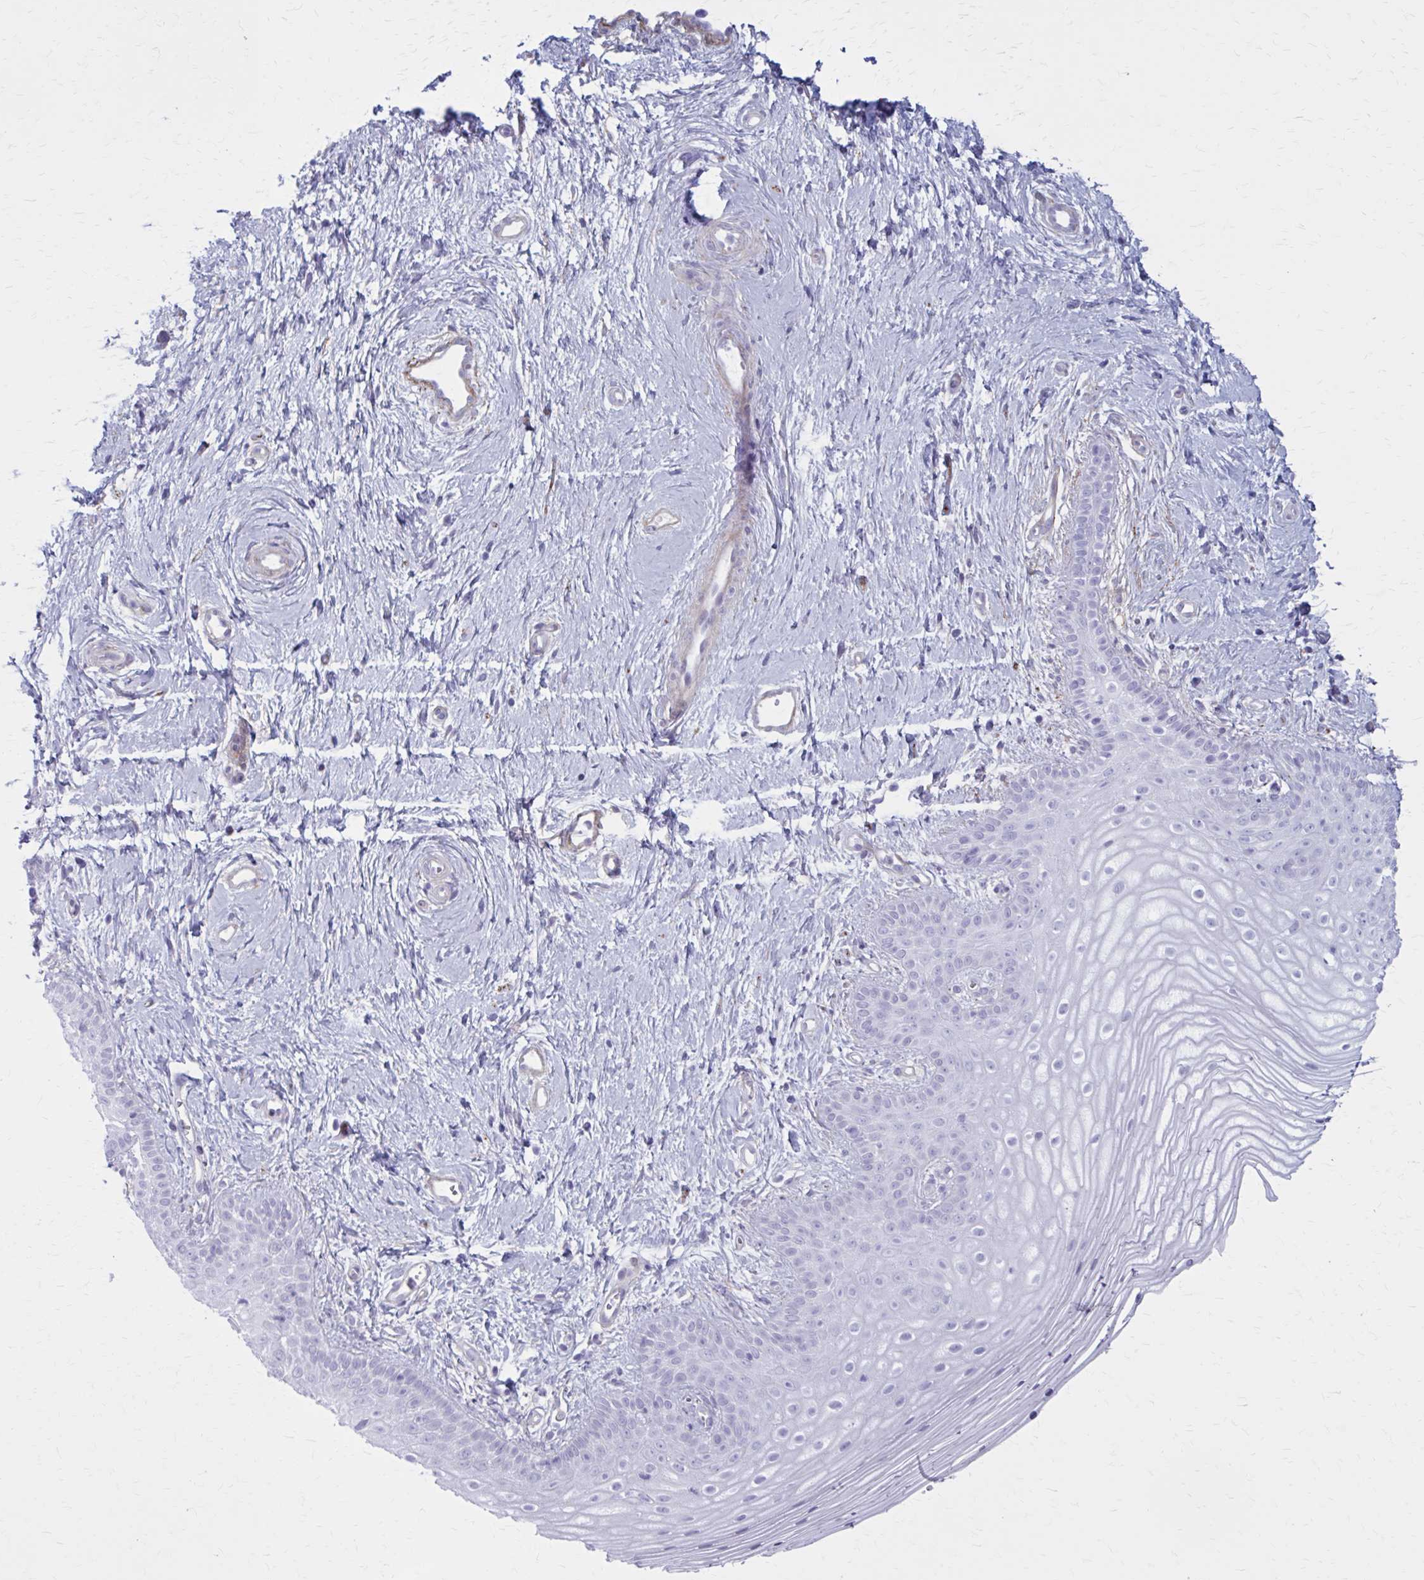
{"staining": {"intensity": "negative", "quantity": "none", "location": "none"}, "tissue": "vagina", "cell_type": "Squamous epithelial cells", "image_type": "normal", "snomed": [{"axis": "morphology", "description": "Normal tissue, NOS"}, {"axis": "topography", "description": "Vagina"}], "caption": "The IHC histopathology image has no significant expression in squamous epithelial cells of vagina.", "gene": "AKAP12", "patient": {"sex": "female", "age": 38}}